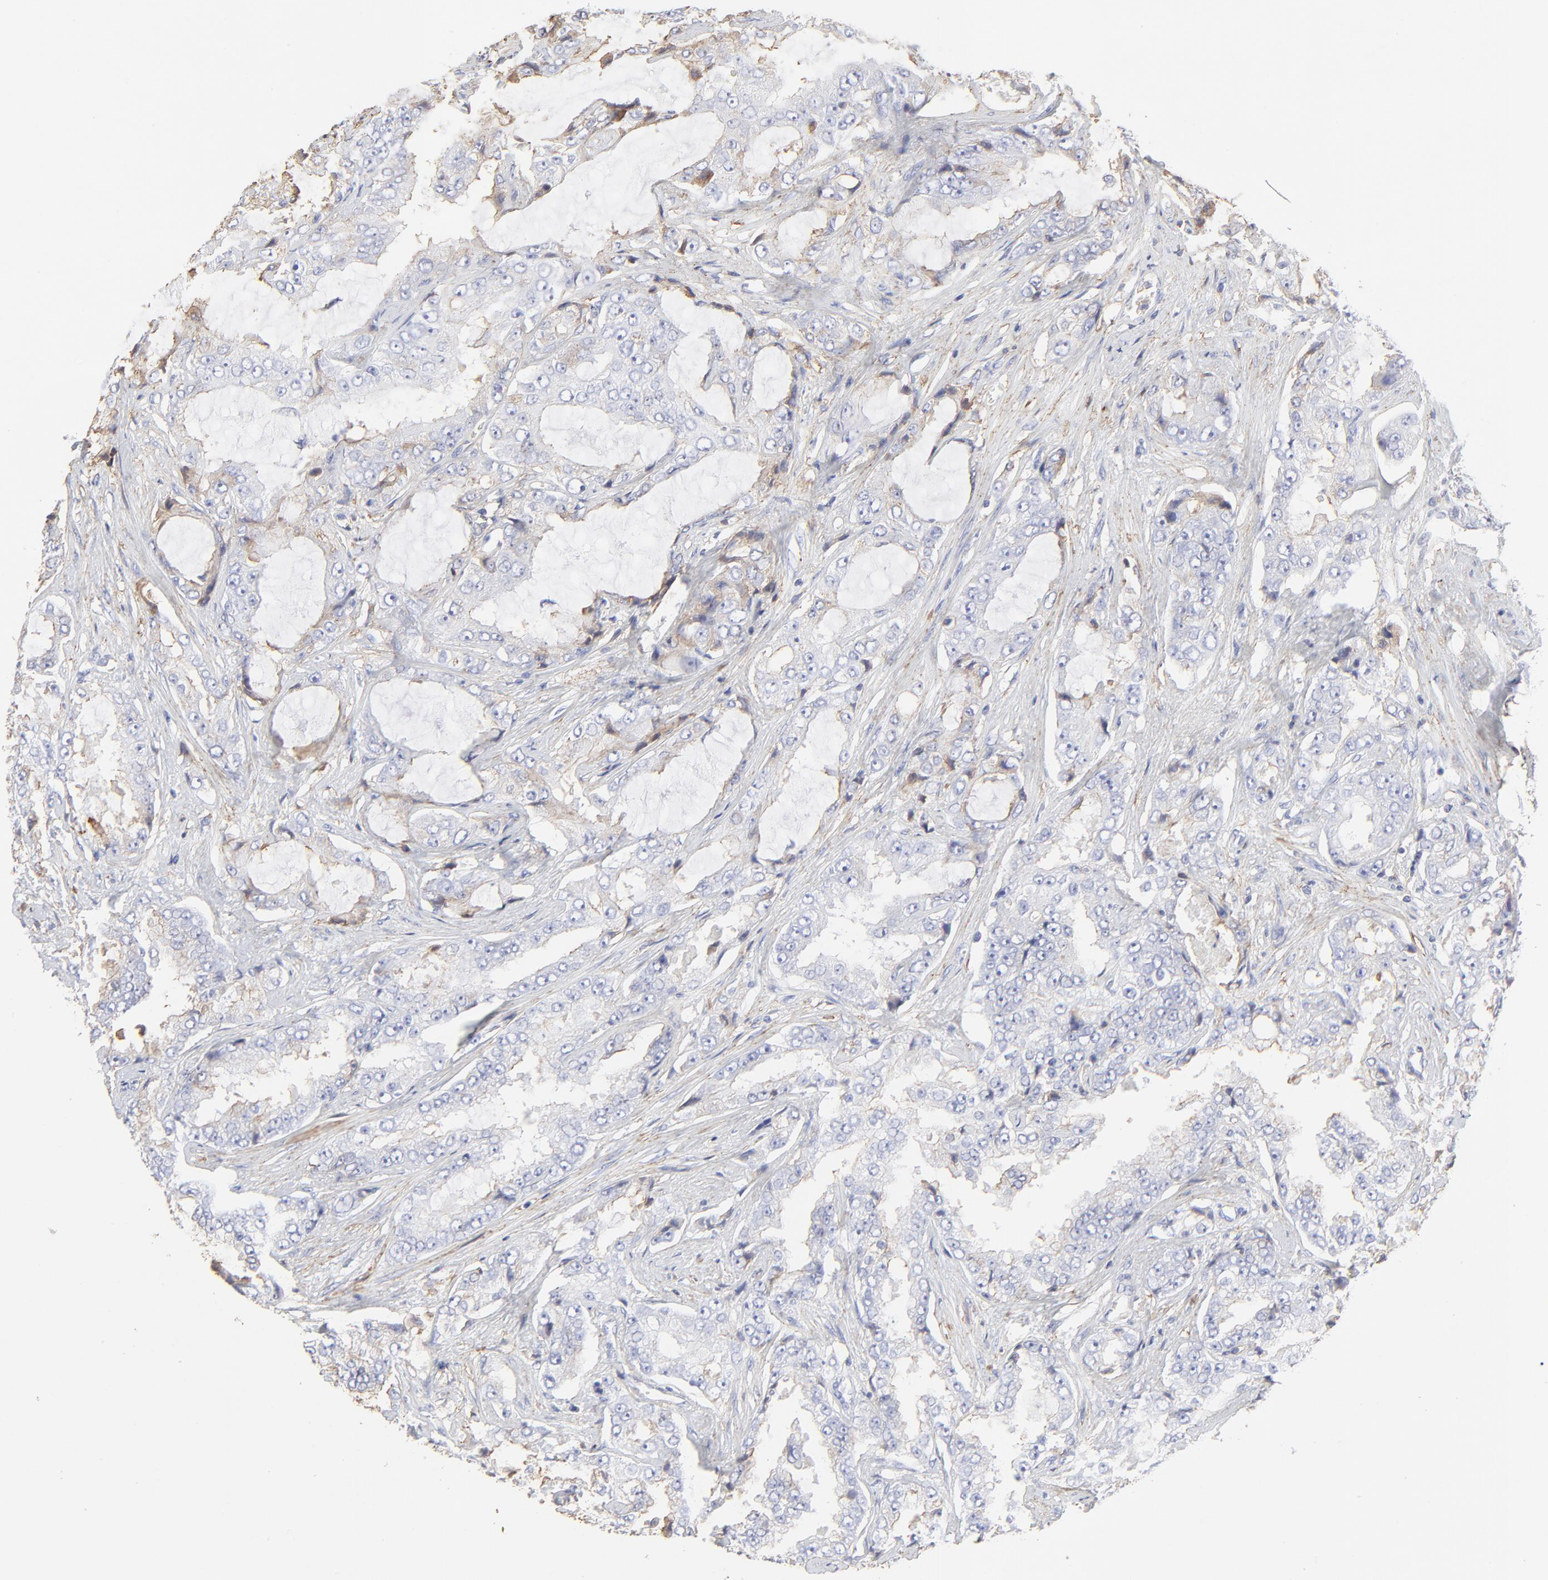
{"staining": {"intensity": "negative", "quantity": "none", "location": "none"}, "tissue": "prostate cancer", "cell_type": "Tumor cells", "image_type": "cancer", "snomed": [{"axis": "morphology", "description": "Adenocarcinoma, High grade"}, {"axis": "topography", "description": "Prostate"}], "caption": "IHC histopathology image of neoplastic tissue: prostate cancer (adenocarcinoma (high-grade)) stained with DAB (3,3'-diaminobenzidine) shows no significant protein expression in tumor cells.", "gene": "ANXA6", "patient": {"sex": "male", "age": 73}}